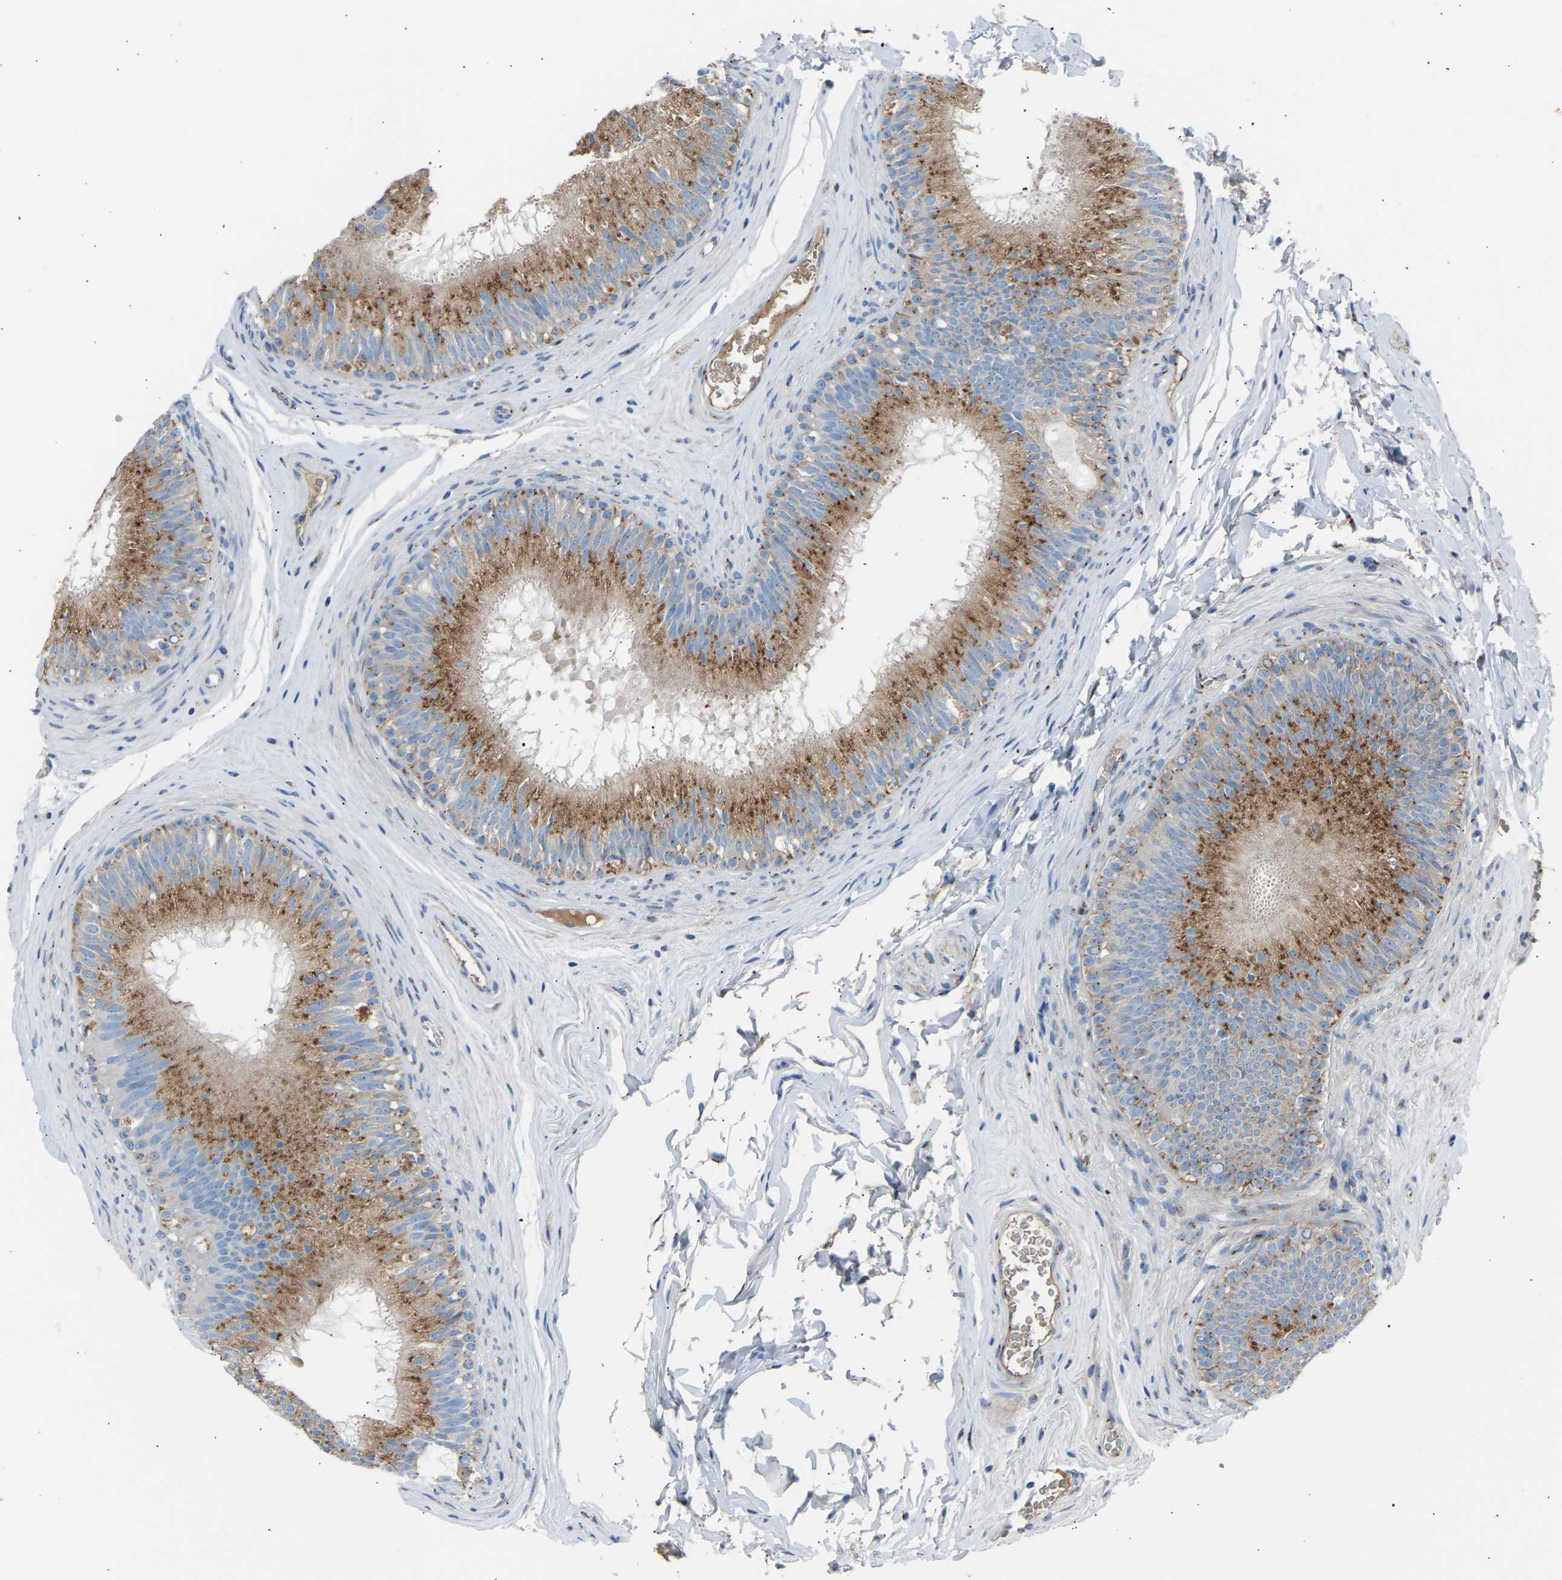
{"staining": {"intensity": "moderate", "quantity": ">75%", "location": "cytoplasmic/membranous"}, "tissue": "epididymis", "cell_type": "Glandular cells", "image_type": "normal", "snomed": [{"axis": "morphology", "description": "Normal tissue, NOS"}, {"axis": "topography", "description": "Testis"}, {"axis": "topography", "description": "Epididymis"}], "caption": "IHC of unremarkable human epididymis shows medium levels of moderate cytoplasmic/membranous positivity in about >75% of glandular cells.", "gene": "CYREN", "patient": {"sex": "male", "age": 36}}